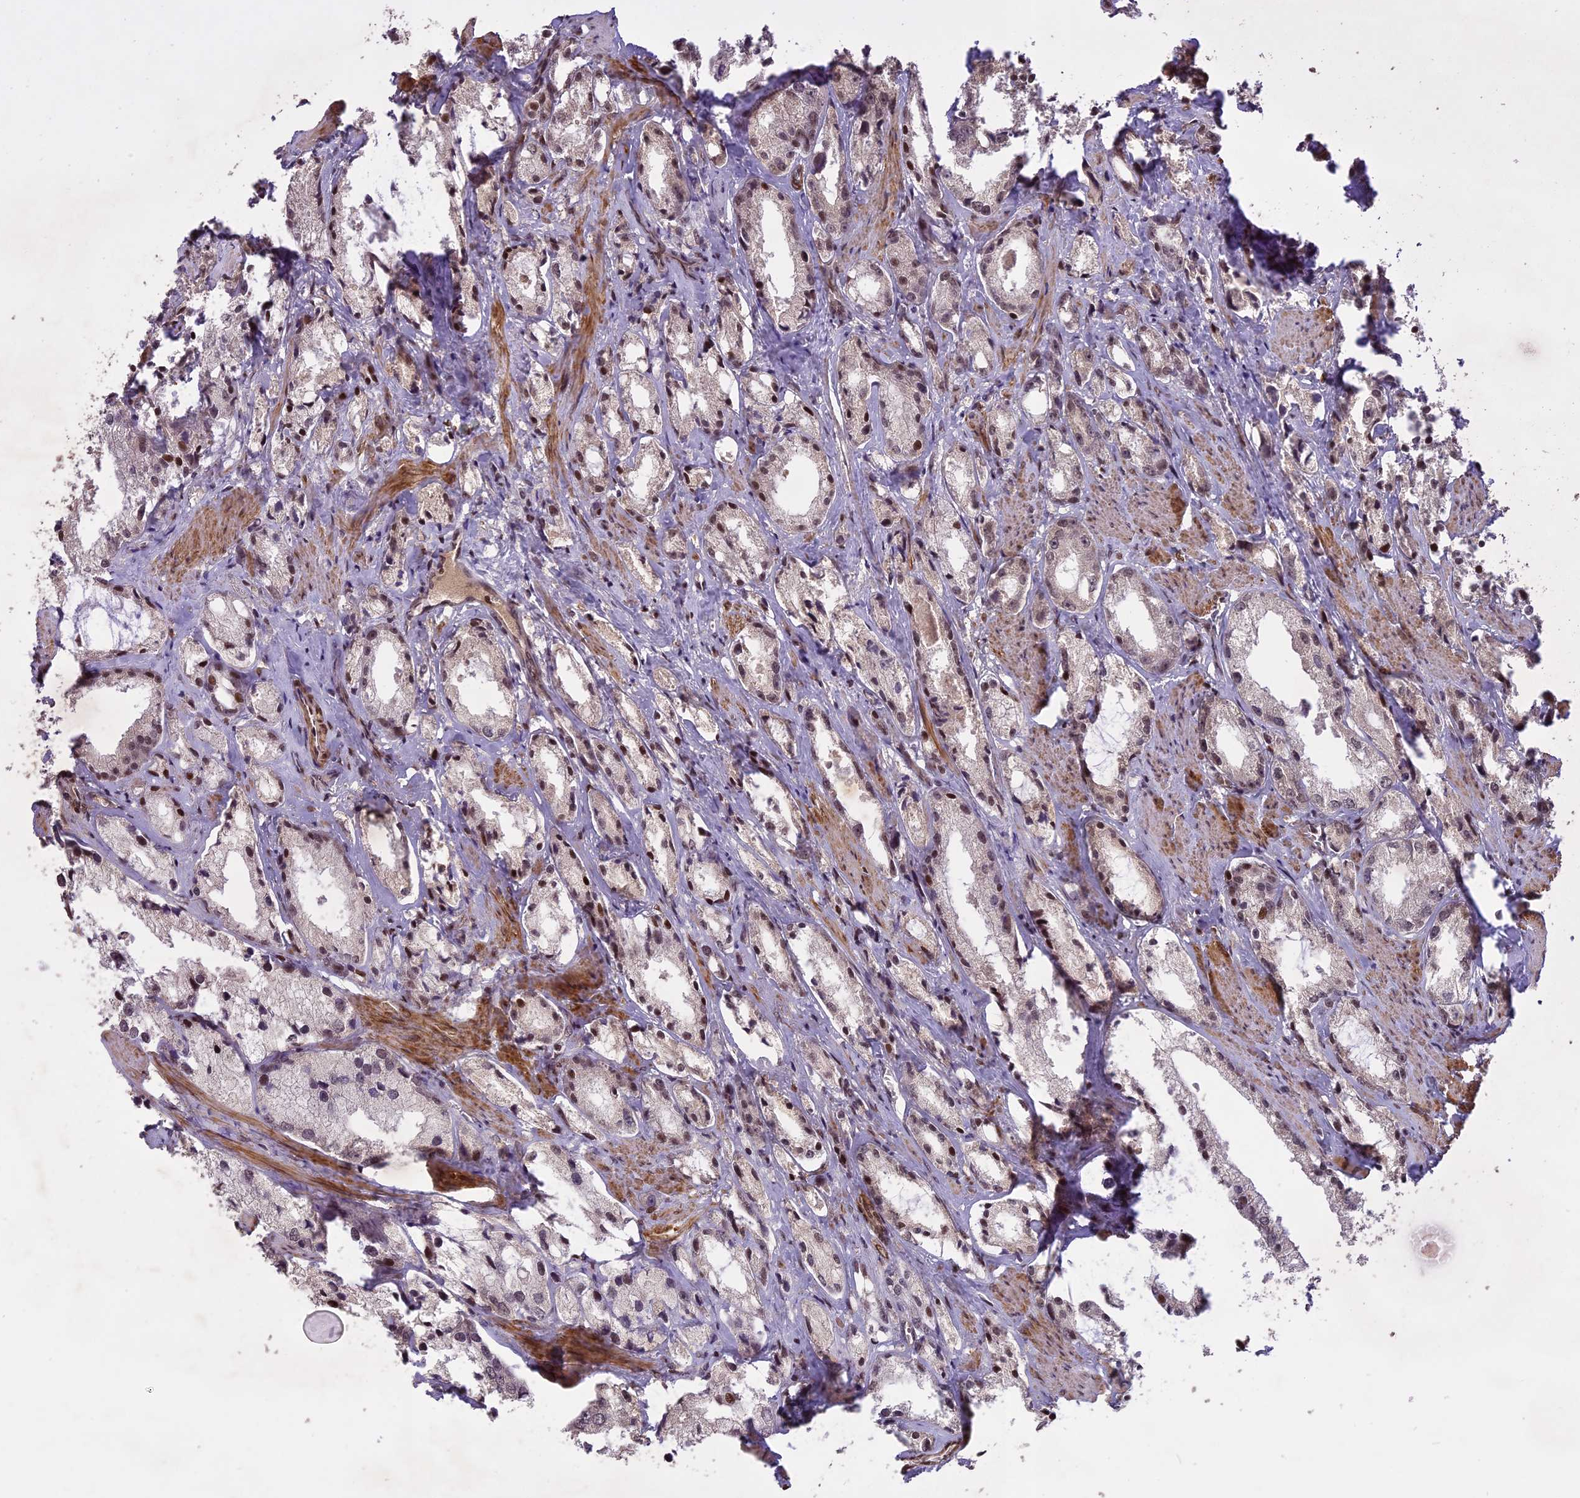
{"staining": {"intensity": "moderate", "quantity": "<25%", "location": "nuclear"}, "tissue": "prostate cancer", "cell_type": "Tumor cells", "image_type": "cancer", "snomed": [{"axis": "morphology", "description": "Adenocarcinoma, High grade"}, {"axis": "topography", "description": "Prostate"}], "caption": "Immunohistochemistry micrograph of adenocarcinoma (high-grade) (prostate) stained for a protein (brown), which reveals low levels of moderate nuclear expression in about <25% of tumor cells.", "gene": "PRELID2", "patient": {"sex": "male", "age": 66}}